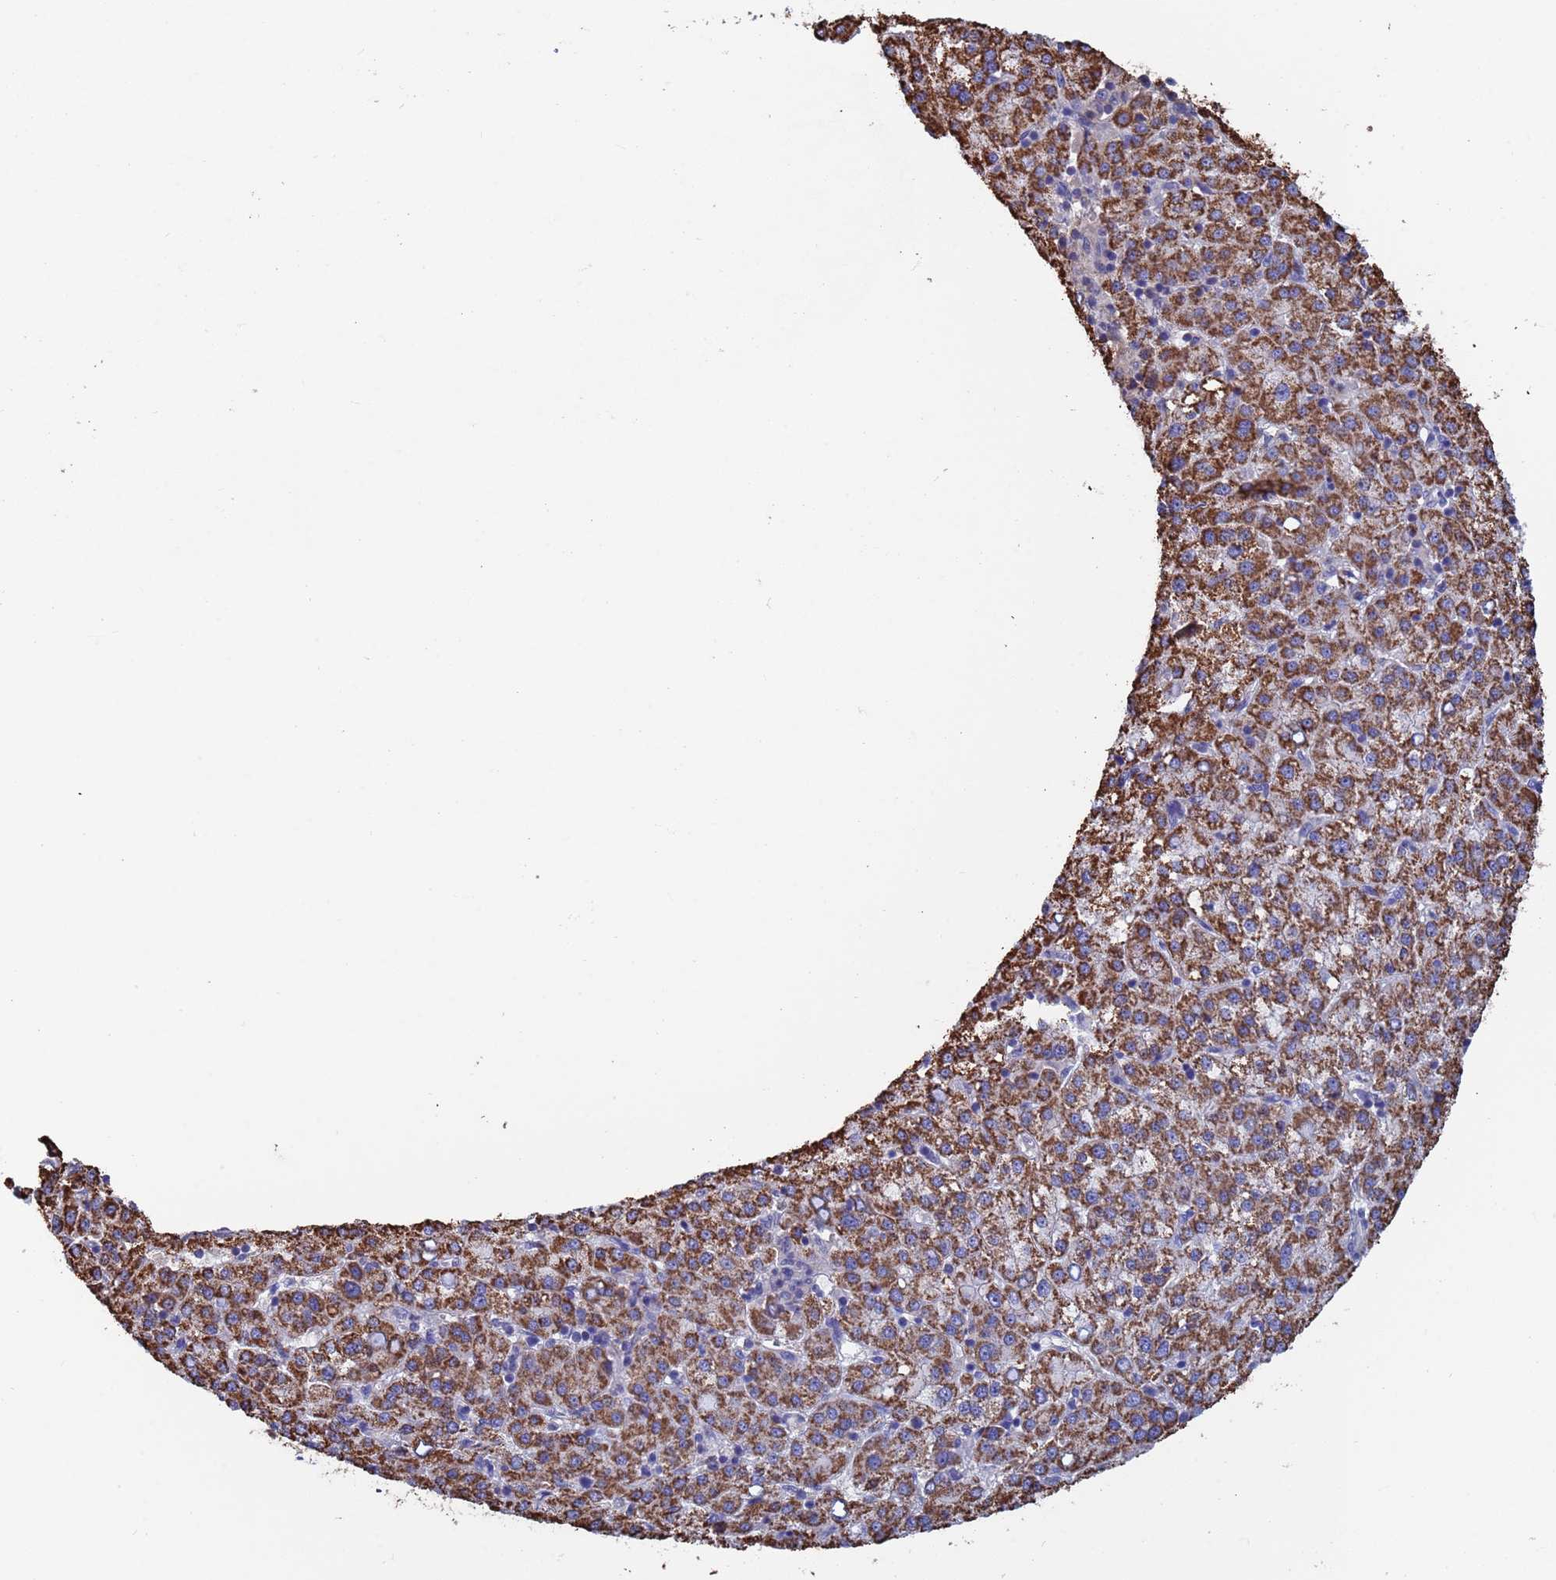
{"staining": {"intensity": "moderate", "quantity": ">75%", "location": "cytoplasmic/membranous"}, "tissue": "liver cancer", "cell_type": "Tumor cells", "image_type": "cancer", "snomed": [{"axis": "morphology", "description": "Carcinoma, Hepatocellular, NOS"}, {"axis": "topography", "description": "Liver"}], "caption": "Brown immunohistochemical staining in liver hepatocellular carcinoma displays moderate cytoplasmic/membranous positivity in about >75% of tumor cells. (Stains: DAB (3,3'-diaminobenzidine) in brown, nuclei in blue, Microscopy: brightfield microscopy at high magnification).", "gene": "FAM25A", "patient": {"sex": "female", "age": 58}}